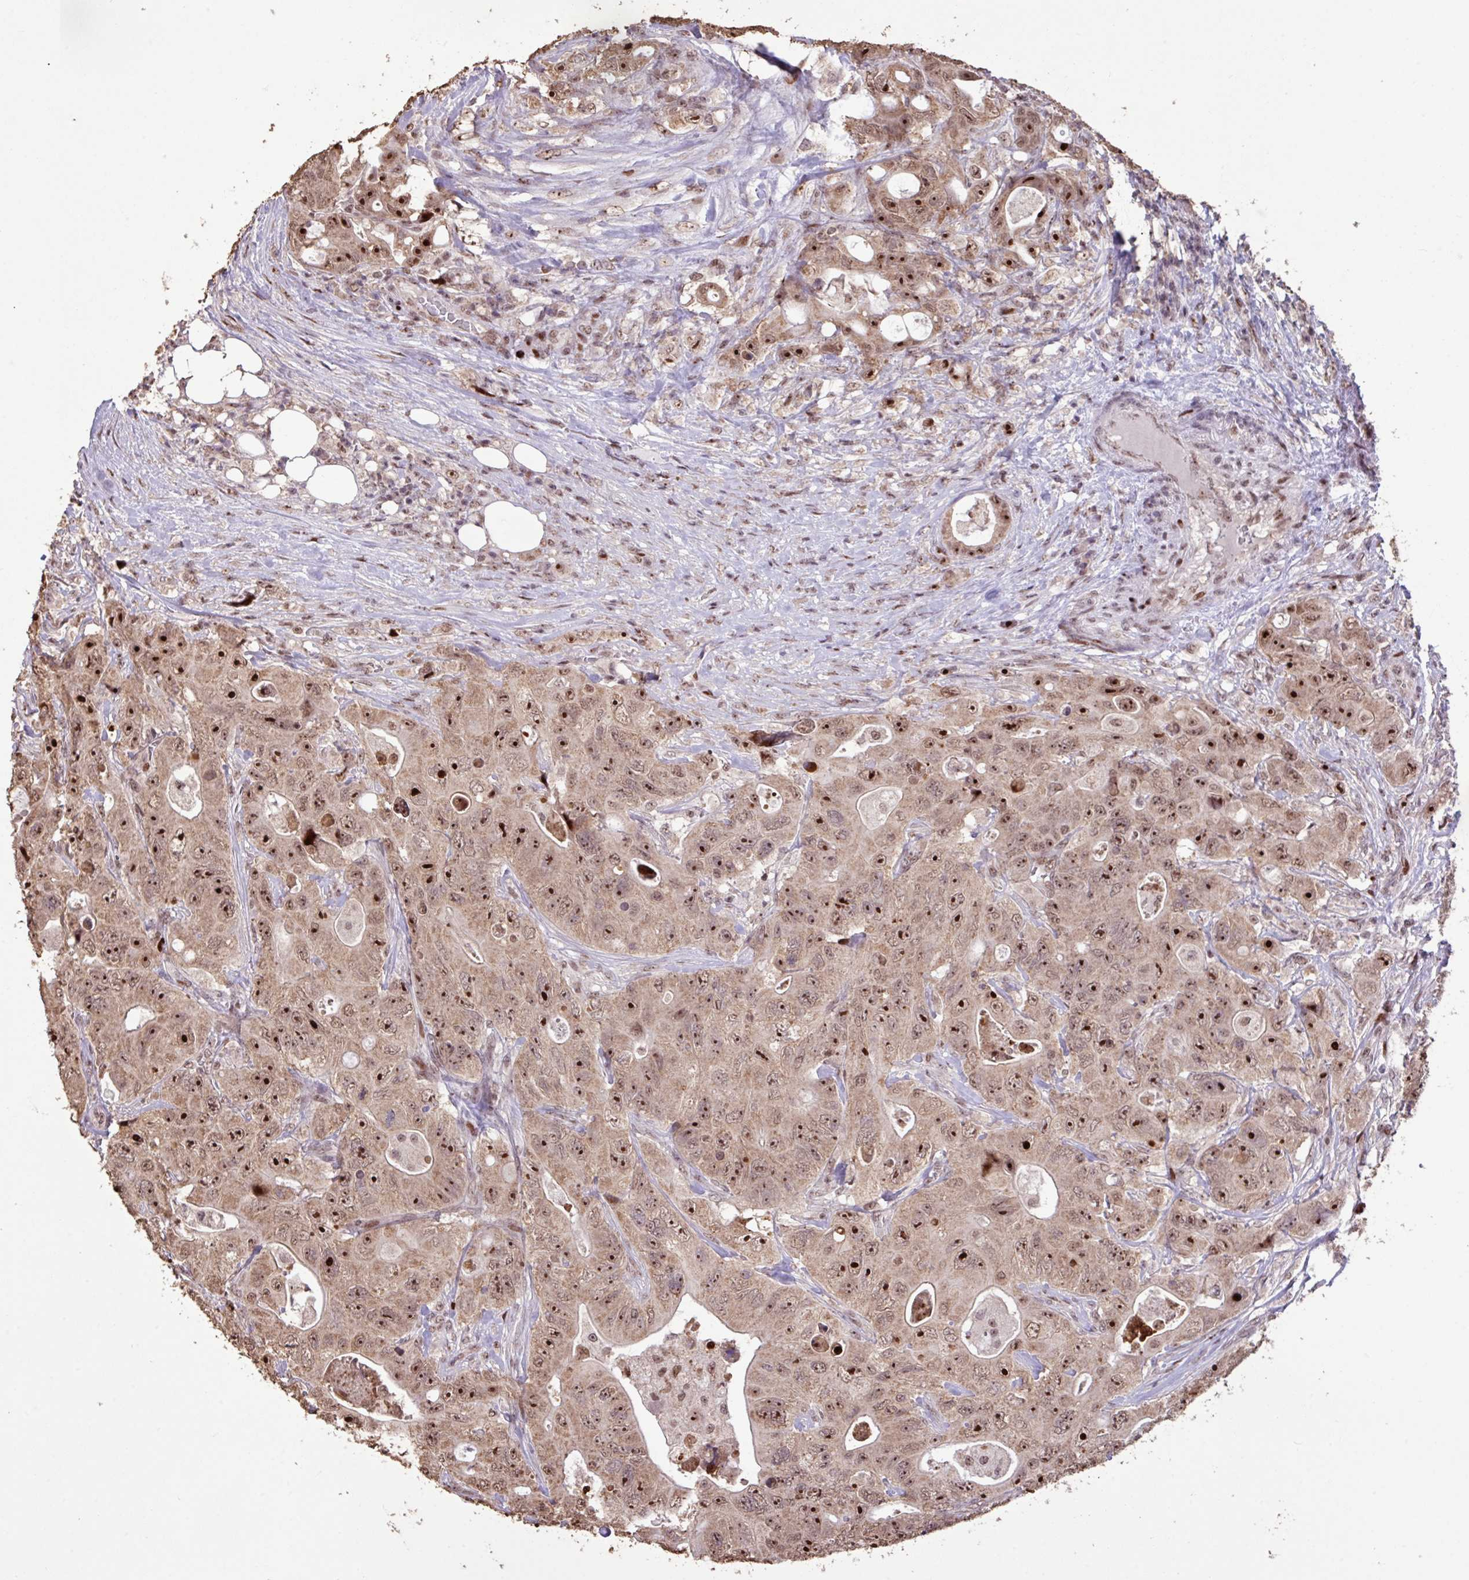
{"staining": {"intensity": "strong", "quantity": ">75%", "location": "nuclear"}, "tissue": "colorectal cancer", "cell_type": "Tumor cells", "image_type": "cancer", "snomed": [{"axis": "morphology", "description": "Adenocarcinoma, NOS"}, {"axis": "topography", "description": "Colon"}], "caption": "Brown immunohistochemical staining in human colorectal cancer (adenocarcinoma) displays strong nuclear positivity in approximately >75% of tumor cells. Using DAB (3,3'-diaminobenzidine) (brown) and hematoxylin (blue) stains, captured at high magnification using brightfield microscopy.", "gene": "ZNF709", "patient": {"sex": "female", "age": 46}}